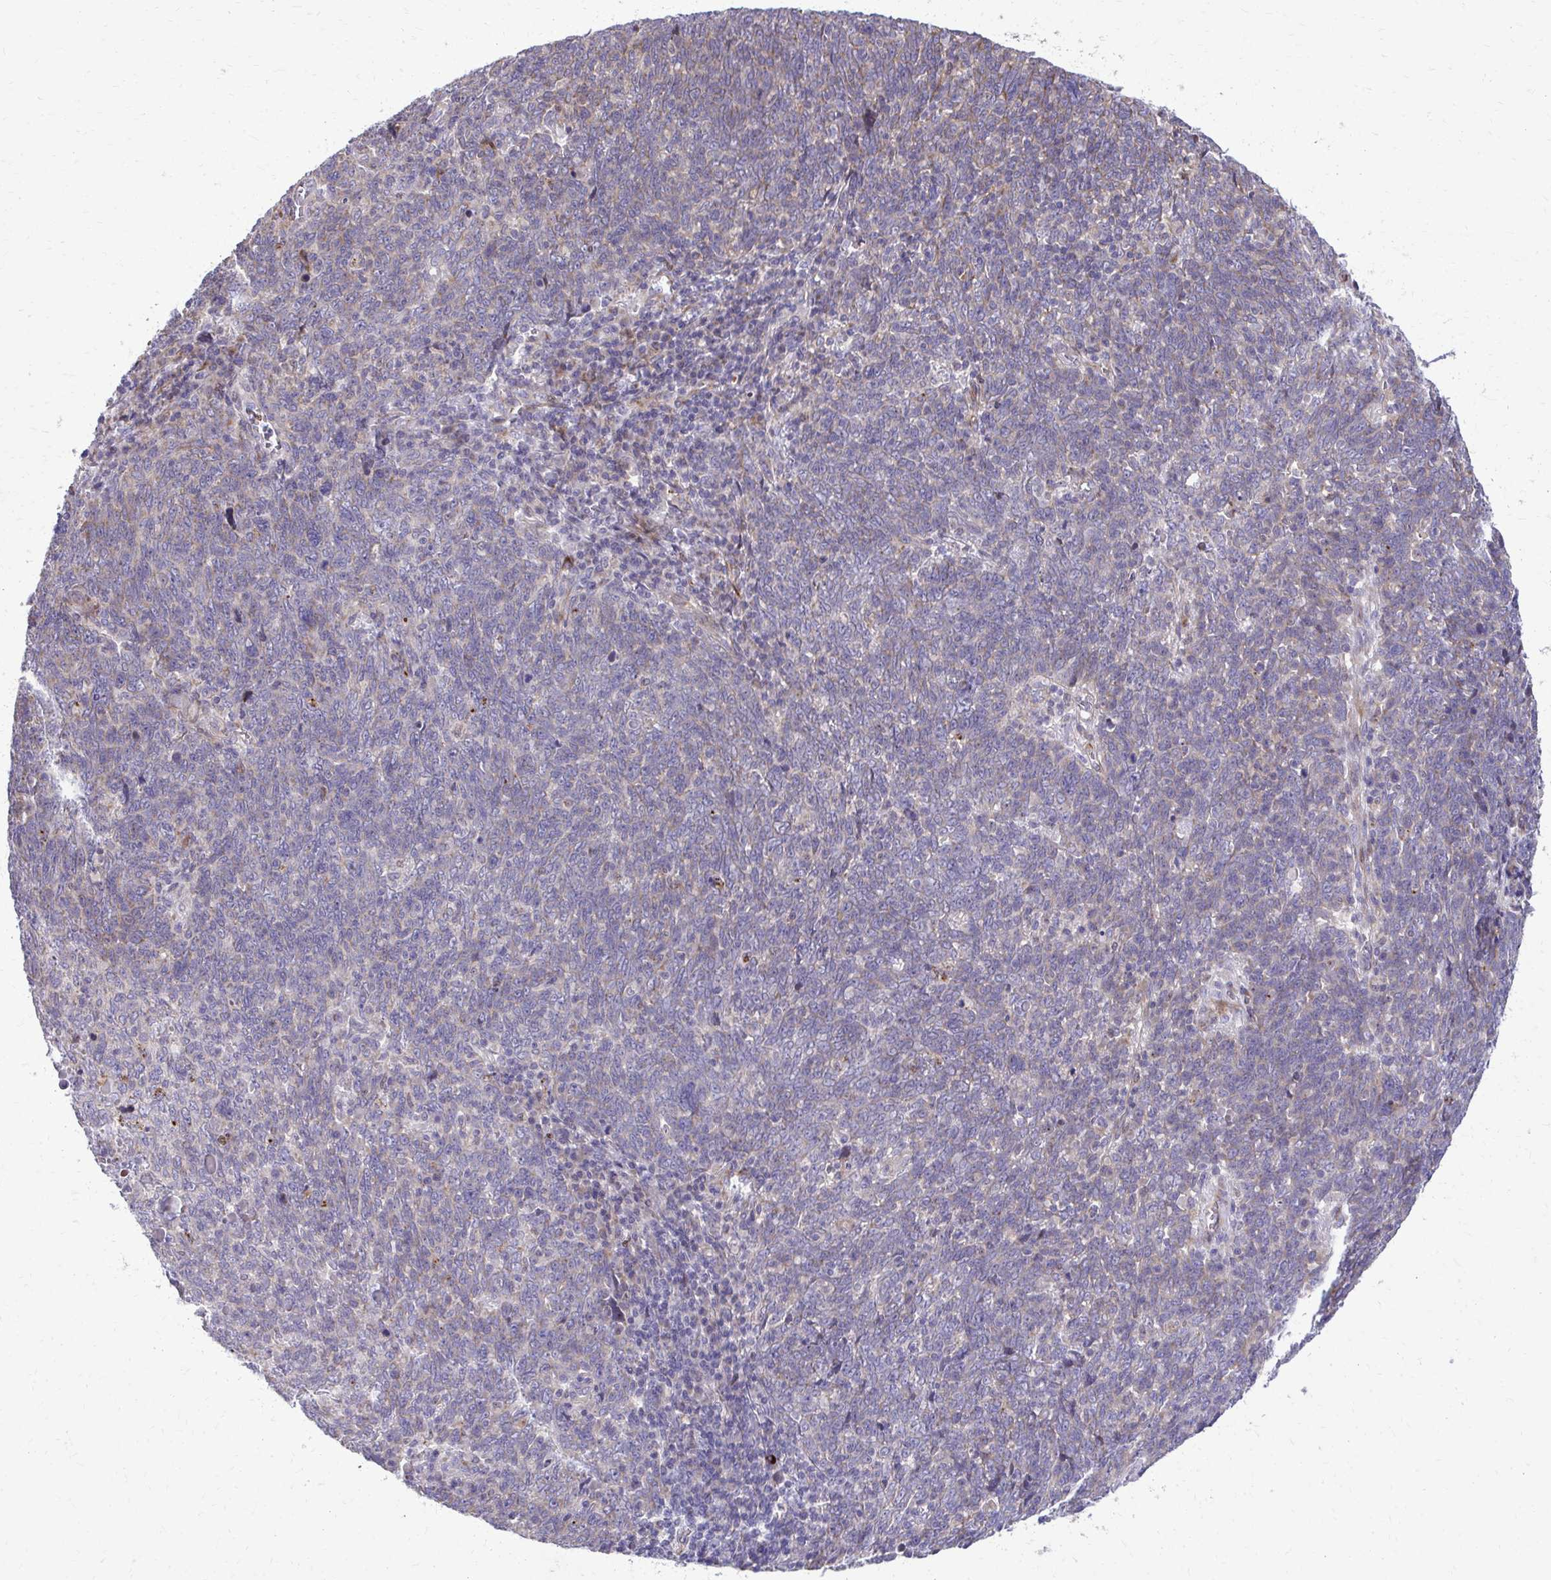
{"staining": {"intensity": "weak", "quantity": "<25%", "location": "cytoplasmic/membranous"}, "tissue": "lung cancer", "cell_type": "Tumor cells", "image_type": "cancer", "snomed": [{"axis": "morphology", "description": "Squamous cell carcinoma, NOS"}, {"axis": "topography", "description": "Lung"}], "caption": "DAB (3,3'-diaminobenzidine) immunohistochemical staining of human lung cancer (squamous cell carcinoma) shows no significant positivity in tumor cells.", "gene": "ABCC3", "patient": {"sex": "female", "age": 72}}